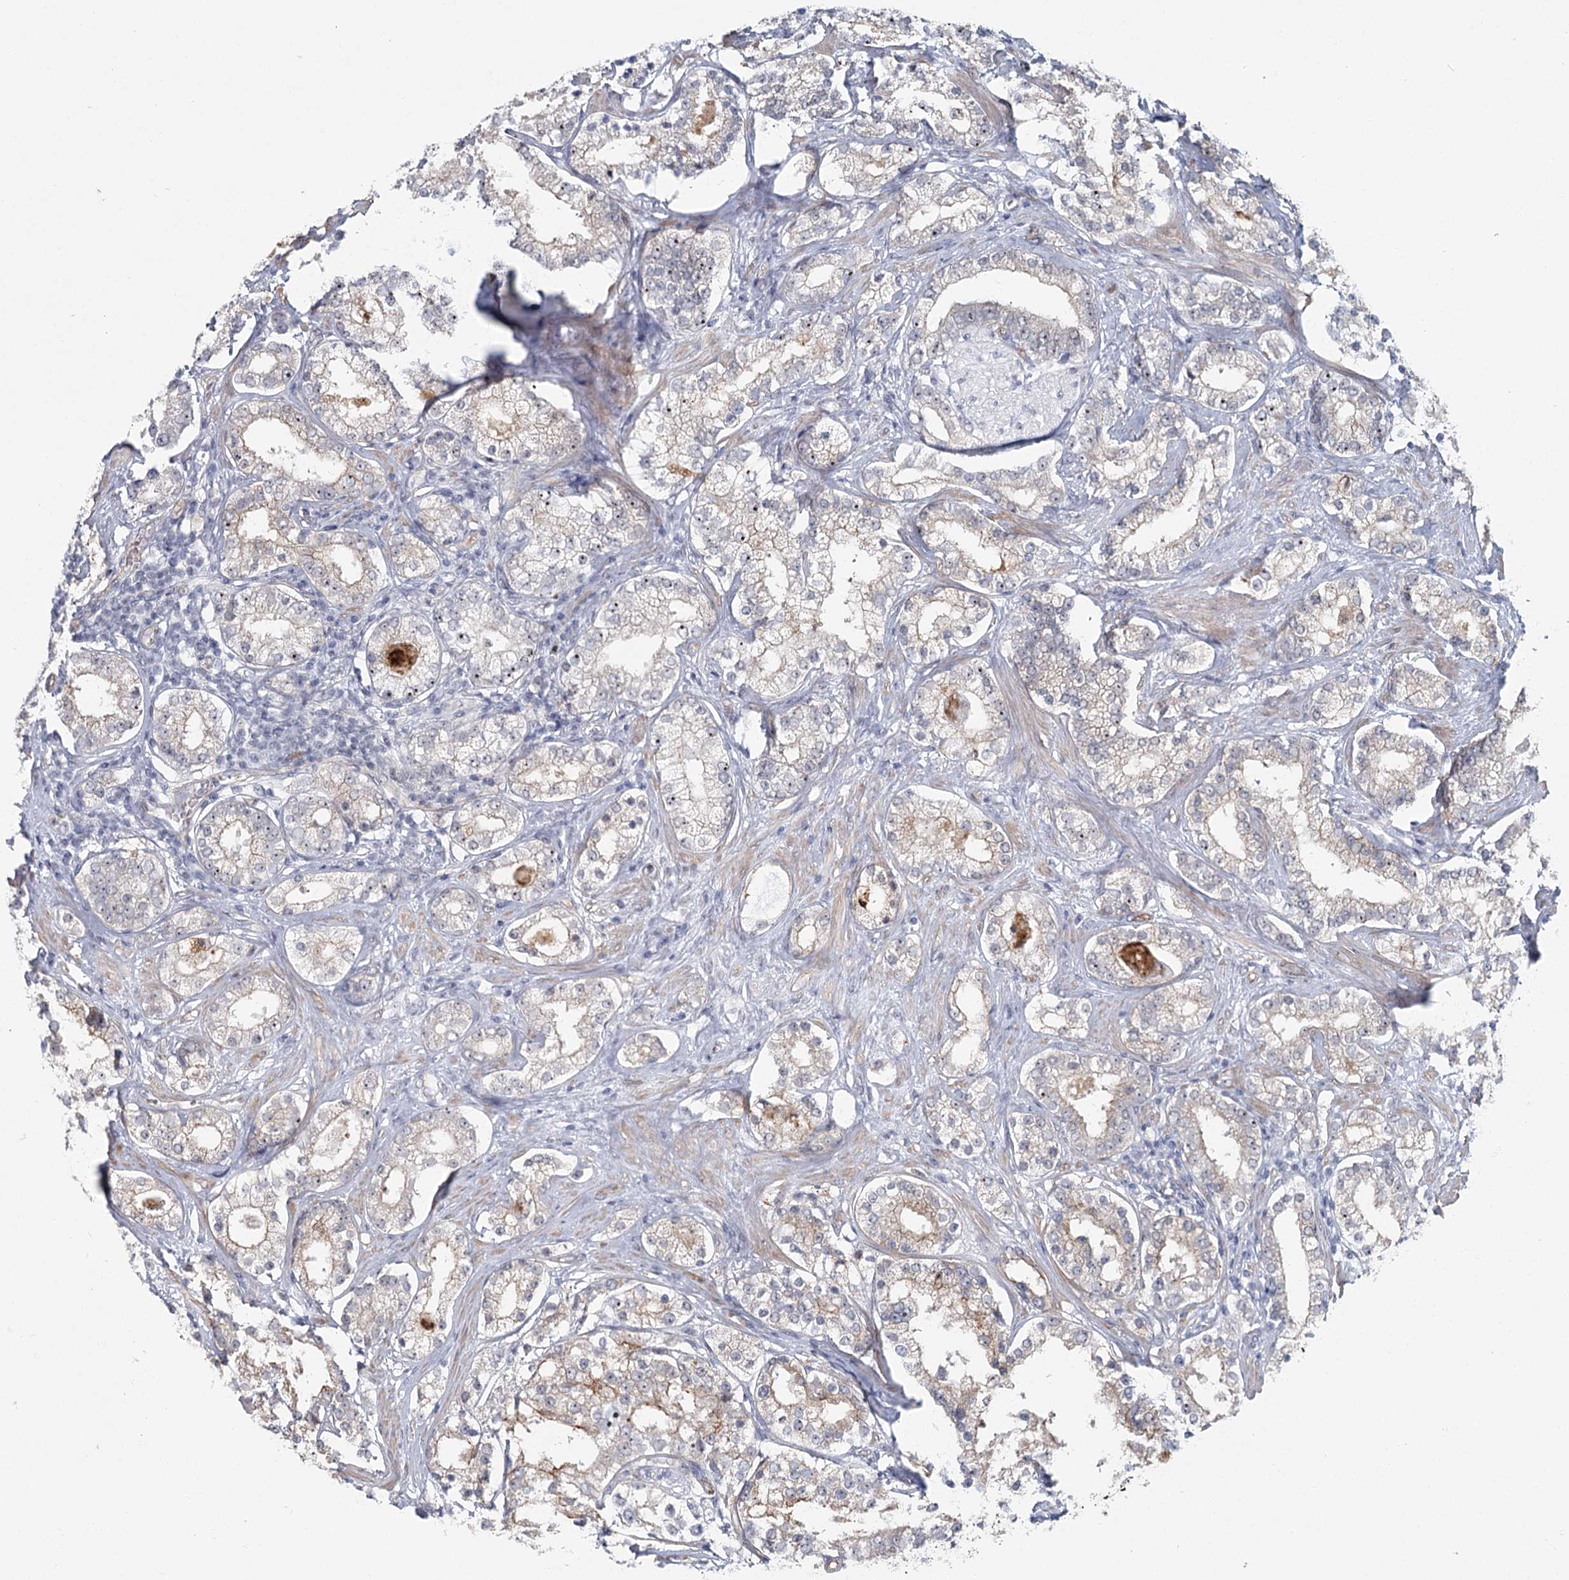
{"staining": {"intensity": "weak", "quantity": "25%-75%", "location": "cytoplasmic/membranous"}, "tissue": "prostate cancer", "cell_type": "Tumor cells", "image_type": "cancer", "snomed": [{"axis": "morphology", "description": "Normal tissue, NOS"}, {"axis": "morphology", "description": "Adenocarcinoma, High grade"}, {"axis": "topography", "description": "Prostate"}], "caption": "Protein expression analysis of human prostate high-grade adenocarcinoma reveals weak cytoplasmic/membranous positivity in approximately 25%-75% of tumor cells.", "gene": "ABHD8", "patient": {"sex": "male", "age": 83}}